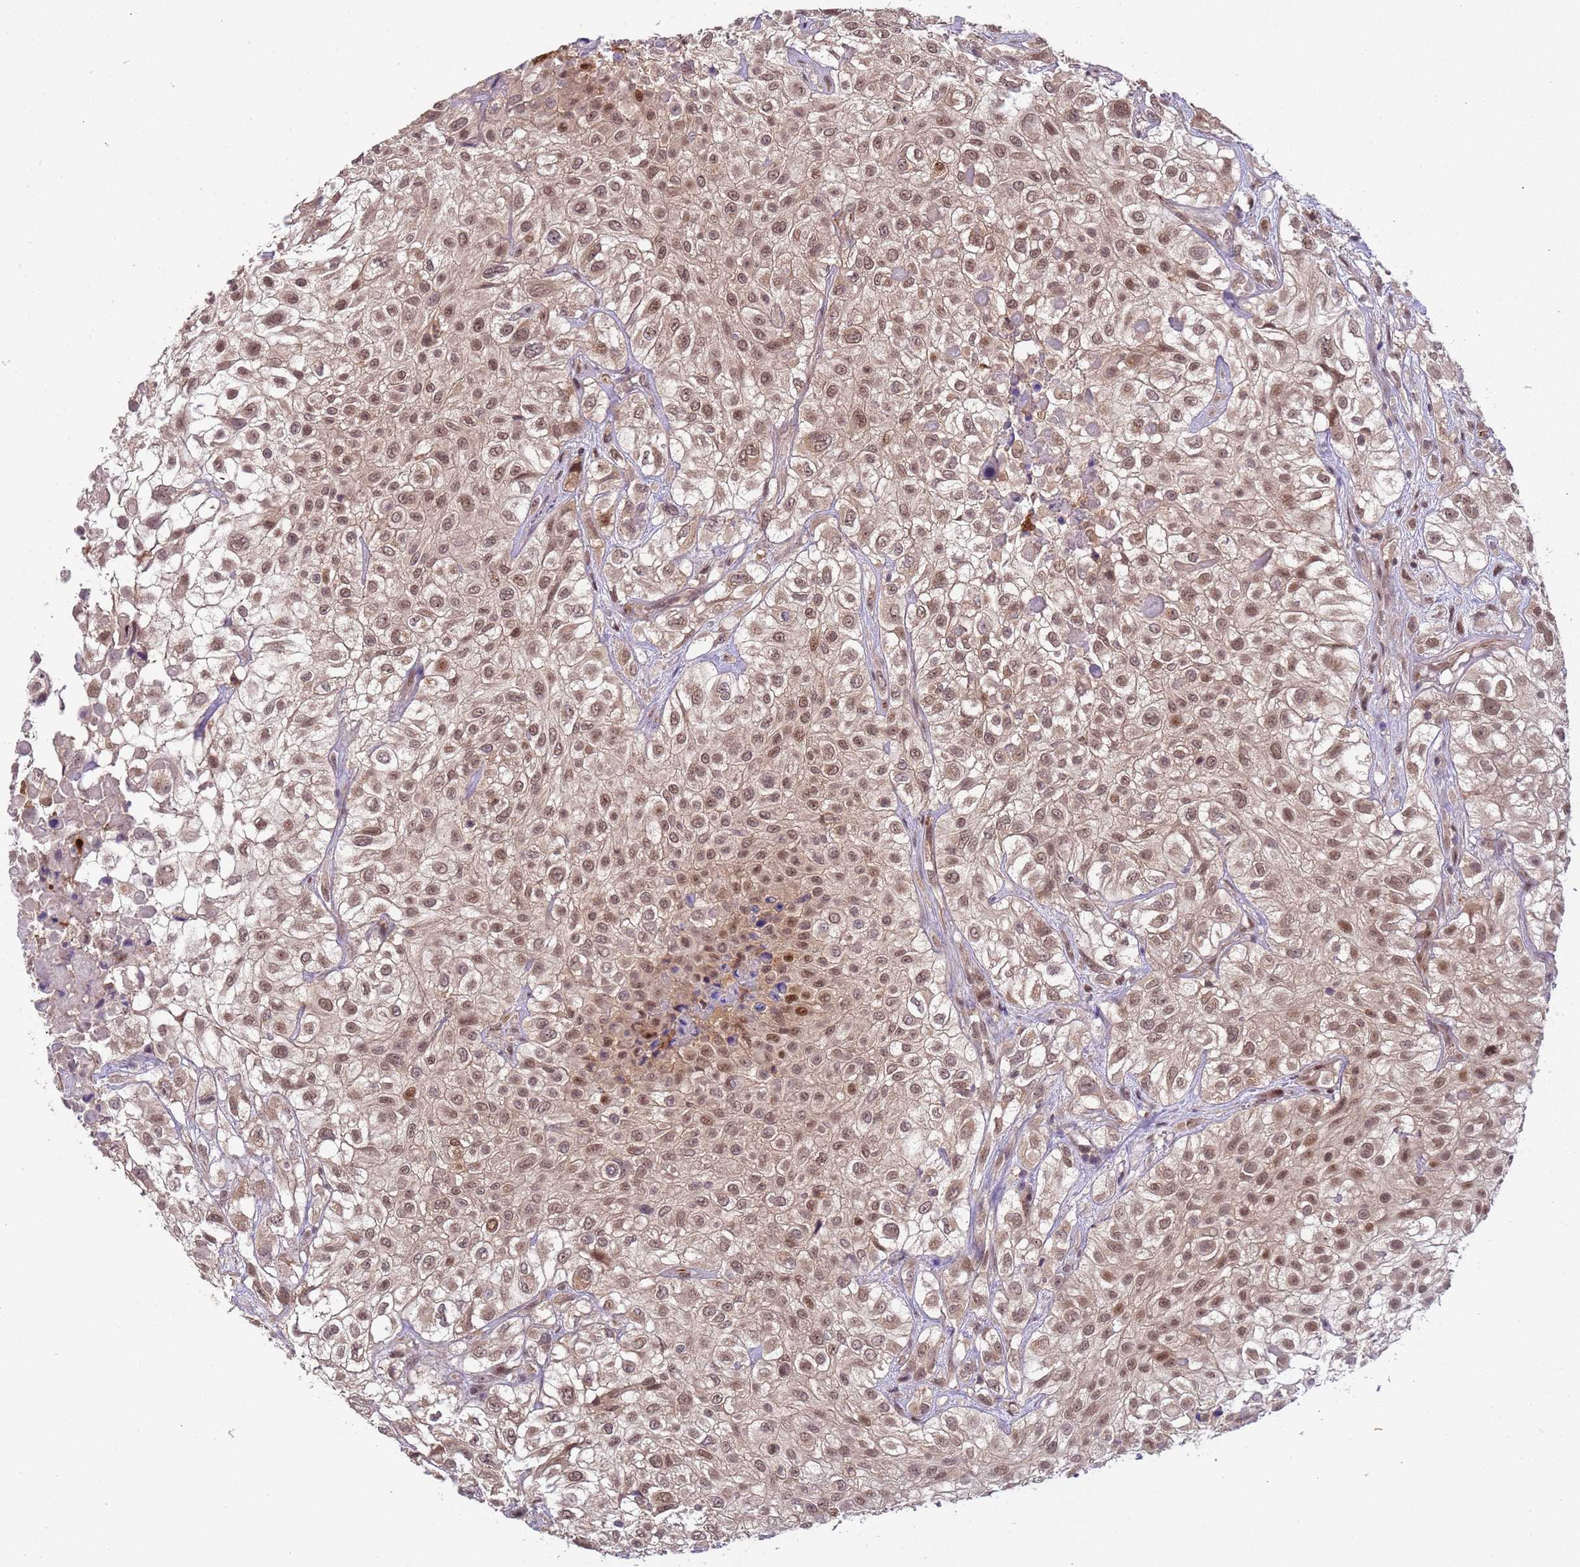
{"staining": {"intensity": "moderate", "quantity": ">75%", "location": "nuclear"}, "tissue": "urothelial cancer", "cell_type": "Tumor cells", "image_type": "cancer", "snomed": [{"axis": "morphology", "description": "Urothelial carcinoma, High grade"}, {"axis": "topography", "description": "Urinary bladder"}], "caption": "A medium amount of moderate nuclear positivity is appreciated in about >75% of tumor cells in urothelial cancer tissue.", "gene": "ZBTB5", "patient": {"sex": "male", "age": 56}}